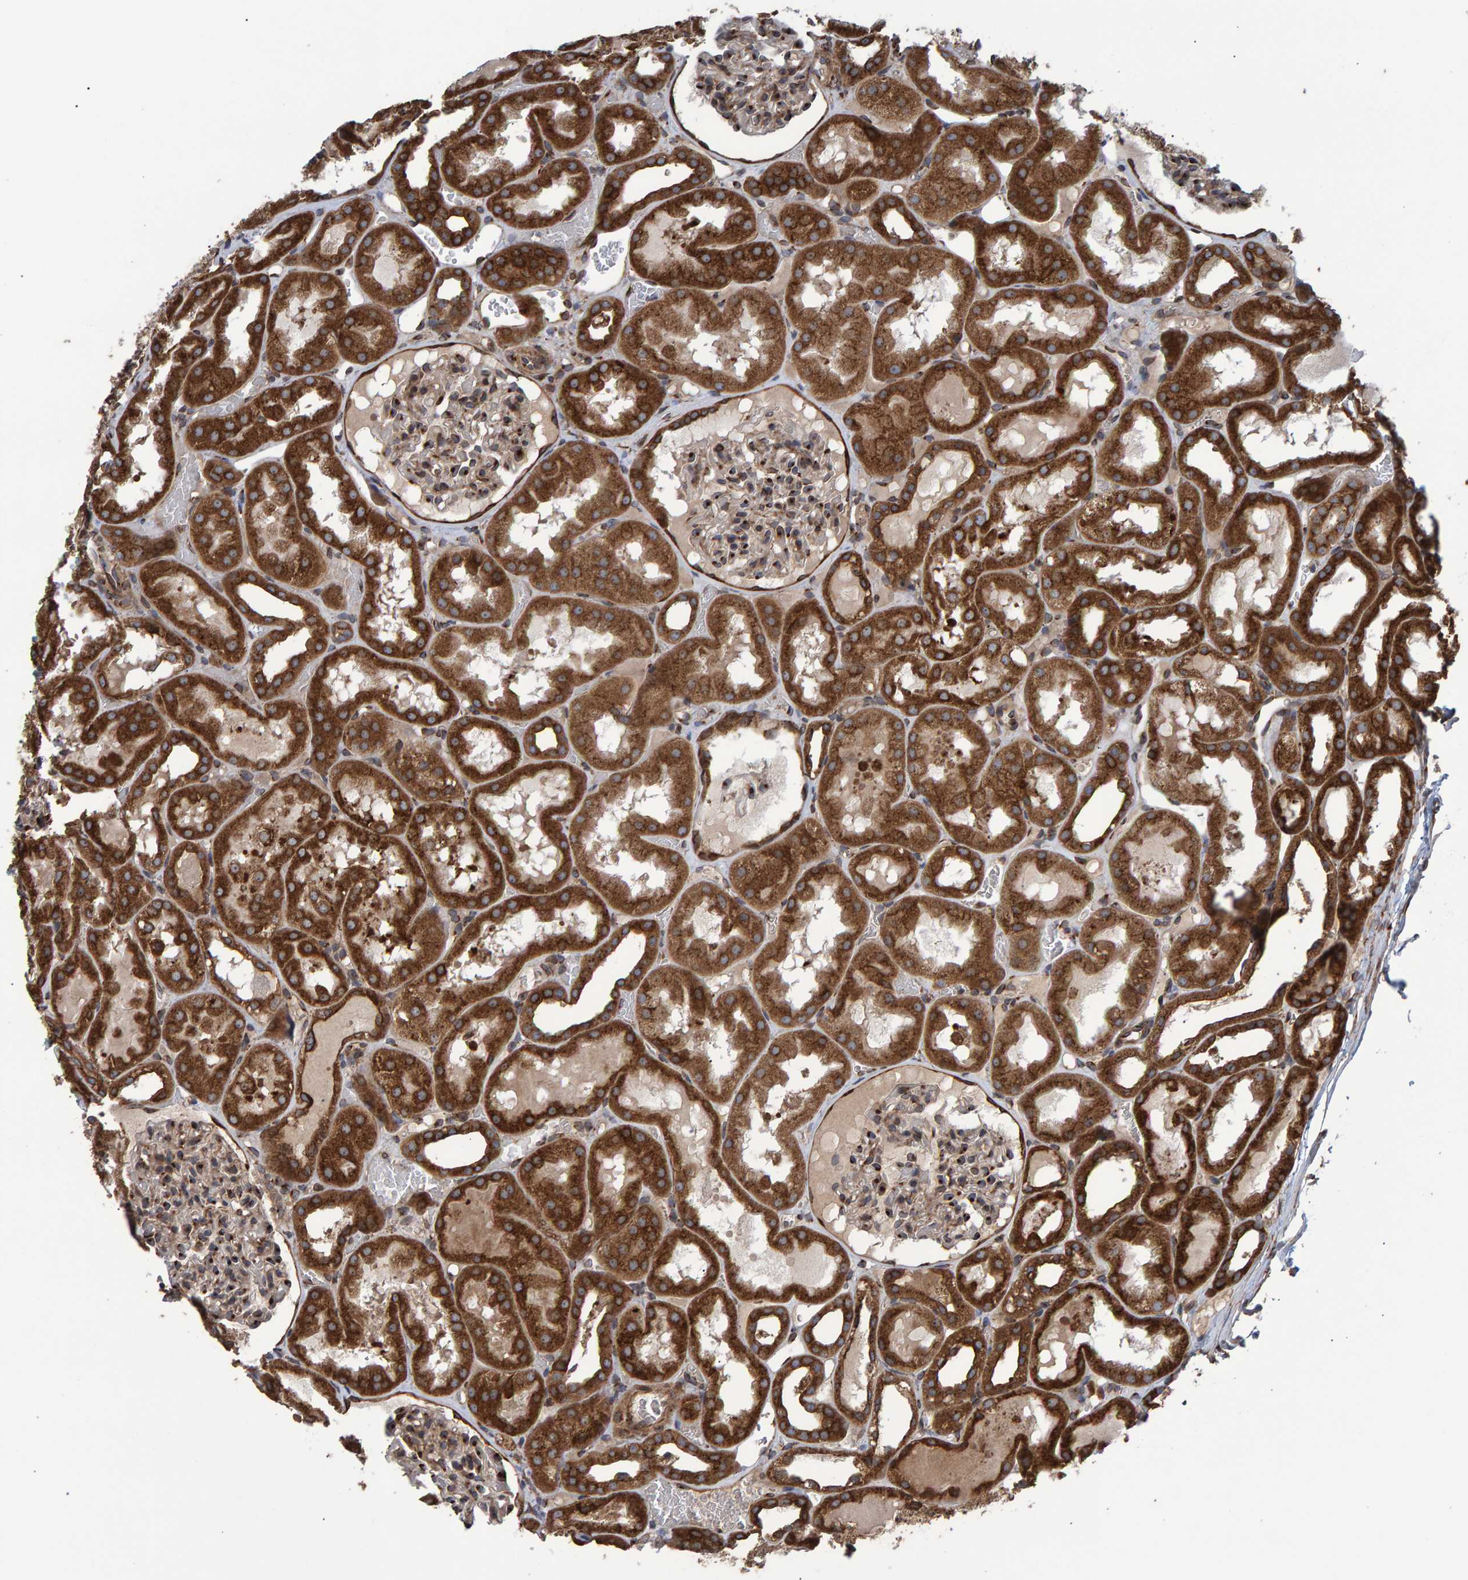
{"staining": {"intensity": "moderate", "quantity": "25%-75%", "location": "cytoplasmic/membranous"}, "tissue": "kidney", "cell_type": "Cells in glomeruli", "image_type": "normal", "snomed": [{"axis": "morphology", "description": "Normal tissue, NOS"}, {"axis": "topography", "description": "Kidney"}, {"axis": "topography", "description": "Urinary bladder"}], "caption": "This micrograph shows immunohistochemistry (IHC) staining of normal kidney, with medium moderate cytoplasmic/membranous staining in about 25%-75% of cells in glomeruli.", "gene": "FAM117A", "patient": {"sex": "male", "age": 16}}